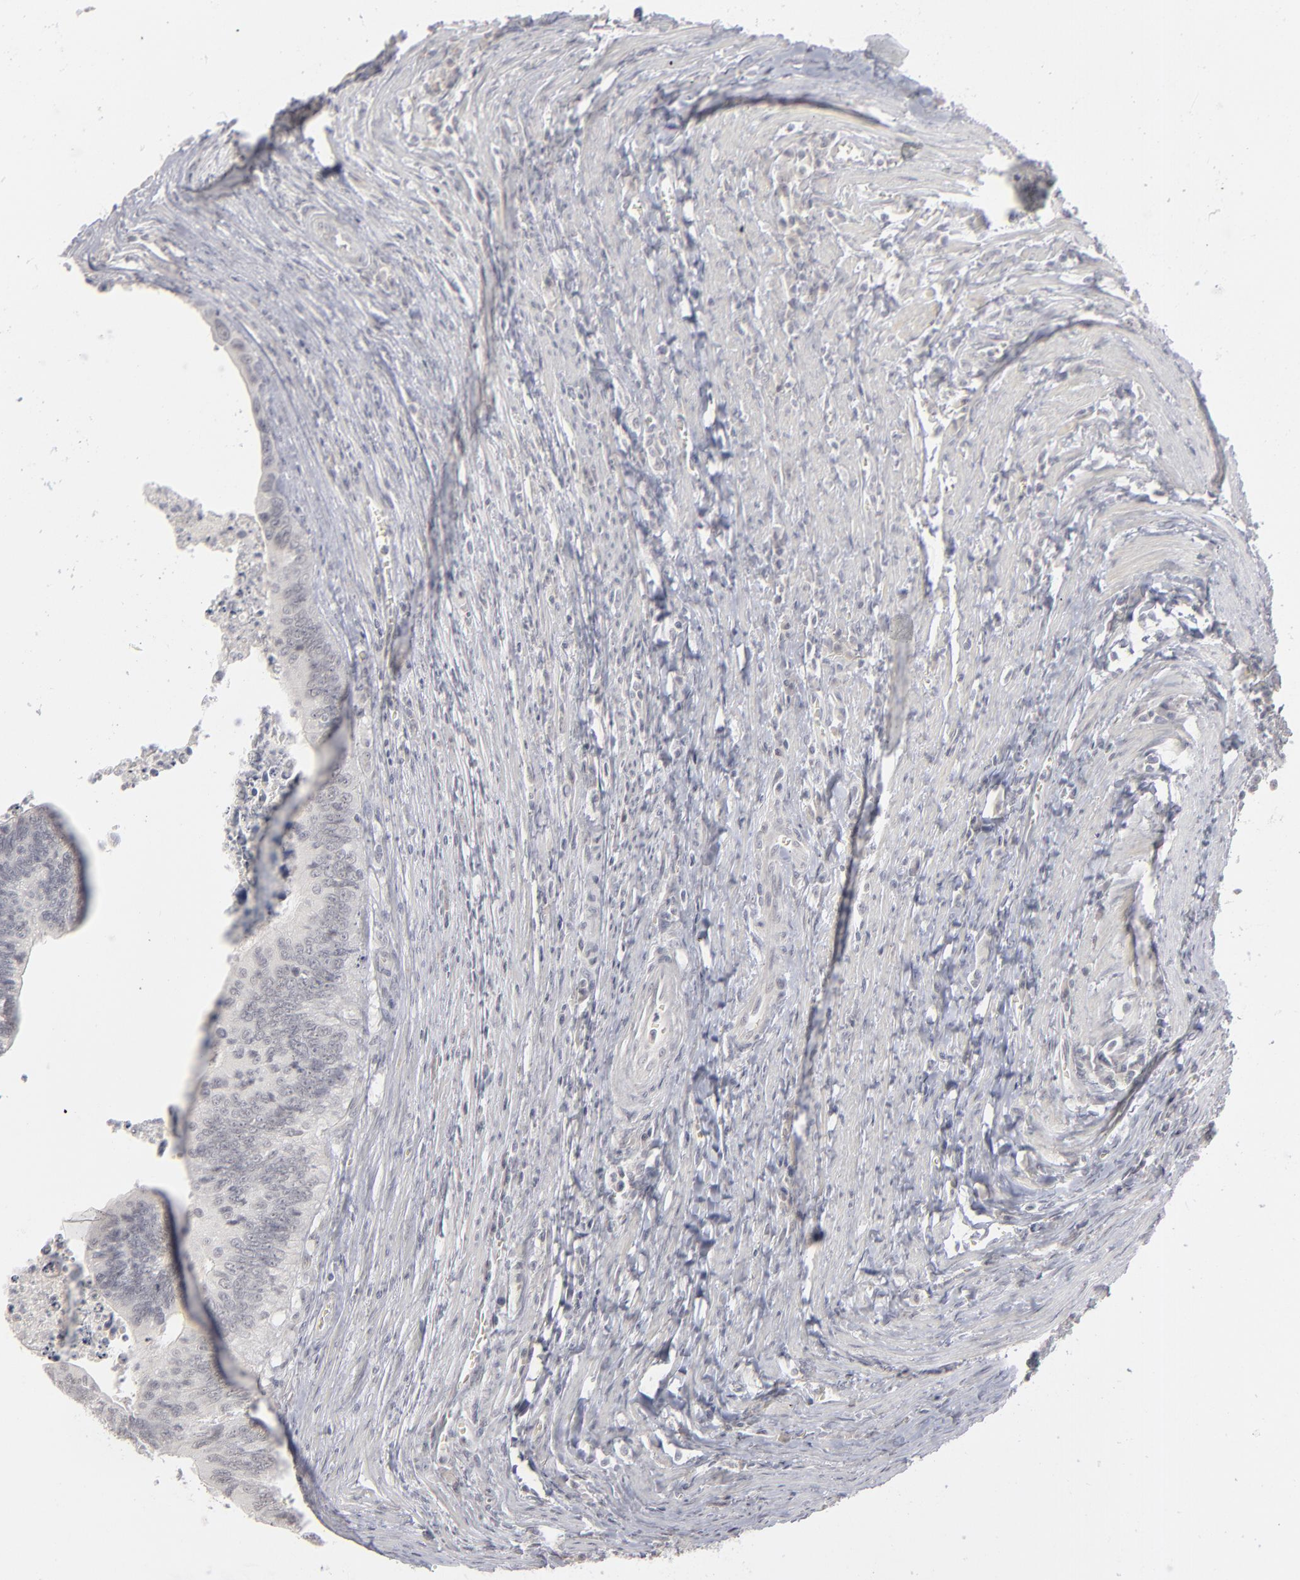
{"staining": {"intensity": "negative", "quantity": "none", "location": "none"}, "tissue": "colorectal cancer", "cell_type": "Tumor cells", "image_type": "cancer", "snomed": [{"axis": "morphology", "description": "Adenocarcinoma, NOS"}, {"axis": "topography", "description": "Colon"}], "caption": "The immunohistochemistry histopathology image has no significant positivity in tumor cells of colorectal cancer tissue.", "gene": "KIAA1210", "patient": {"sex": "male", "age": 72}}